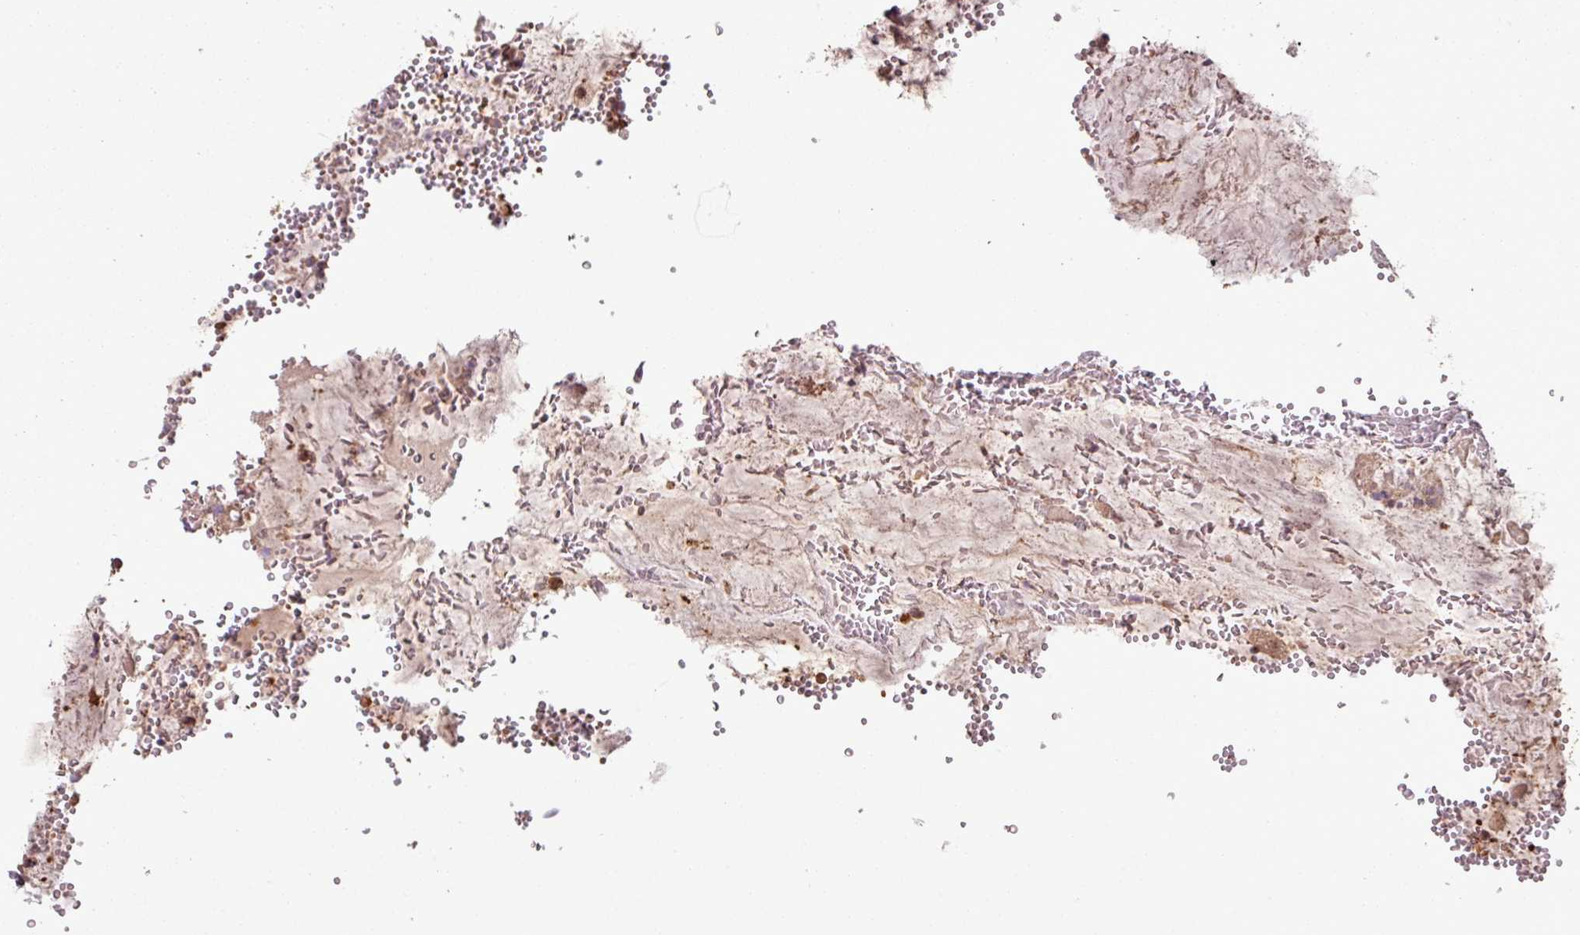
{"staining": {"intensity": "strong", "quantity": "25%-75%", "location": "cytoplasmic/membranous"}, "tissue": "stomach", "cell_type": "Glandular cells", "image_type": "normal", "snomed": [{"axis": "morphology", "description": "Normal tissue, NOS"}, {"axis": "topography", "description": "Stomach, upper"}], "caption": "Immunohistochemistry image of normal human stomach stained for a protein (brown), which shows high levels of strong cytoplasmic/membranous staining in approximately 25%-75% of glandular cells.", "gene": "SIRPB2", "patient": {"sex": "male", "age": 52}}